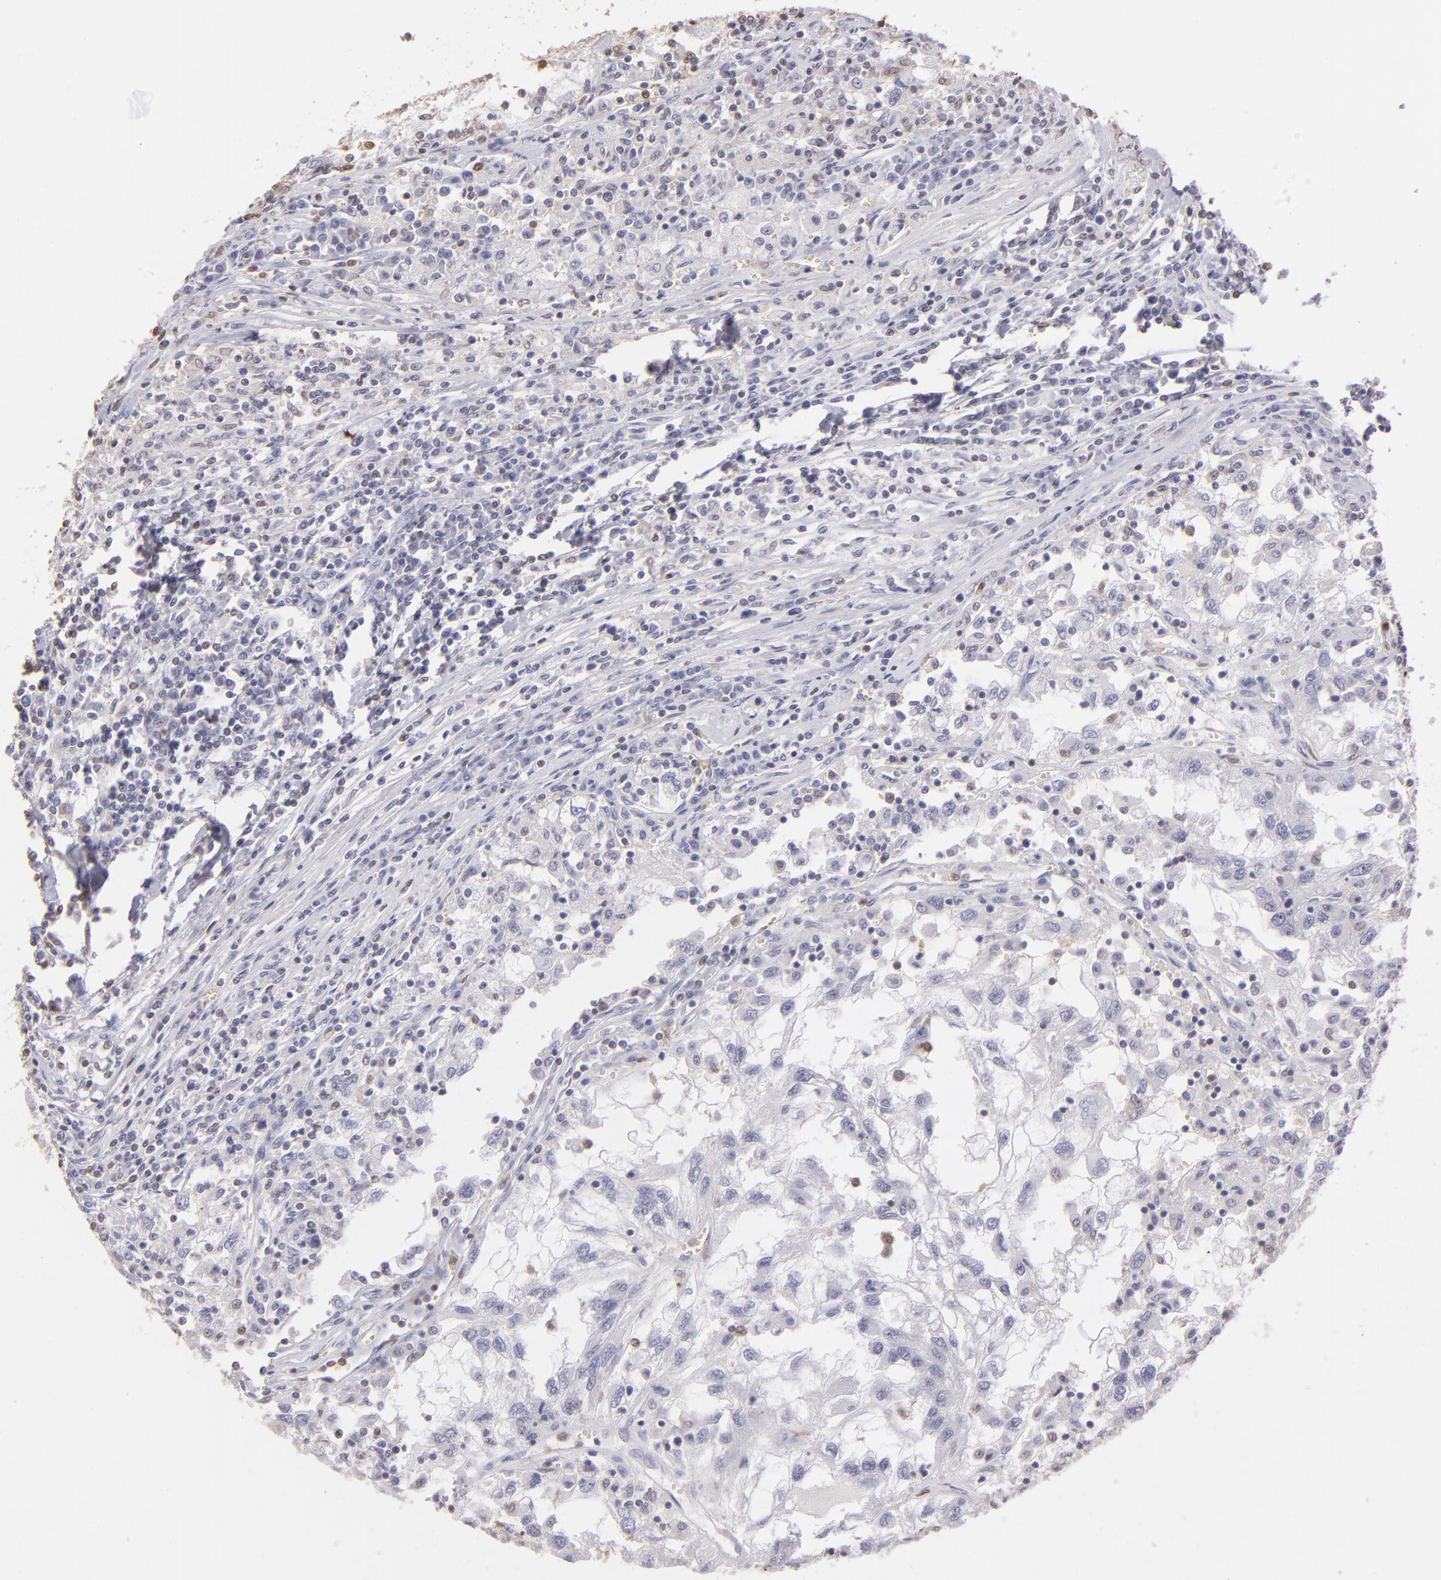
{"staining": {"intensity": "negative", "quantity": "none", "location": "none"}, "tissue": "renal cancer", "cell_type": "Tumor cells", "image_type": "cancer", "snomed": [{"axis": "morphology", "description": "Normal tissue, NOS"}, {"axis": "morphology", "description": "Adenocarcinoma, NOS"}, {"axis": "topography", "description": "Kidney"}], "caption": "Tumor cells show no significant staining in adenocarcinoma (renal). (DAB IHC, high magnification).", "gene": "S100A2", "patient": {"sex": "male", "age": 71}}